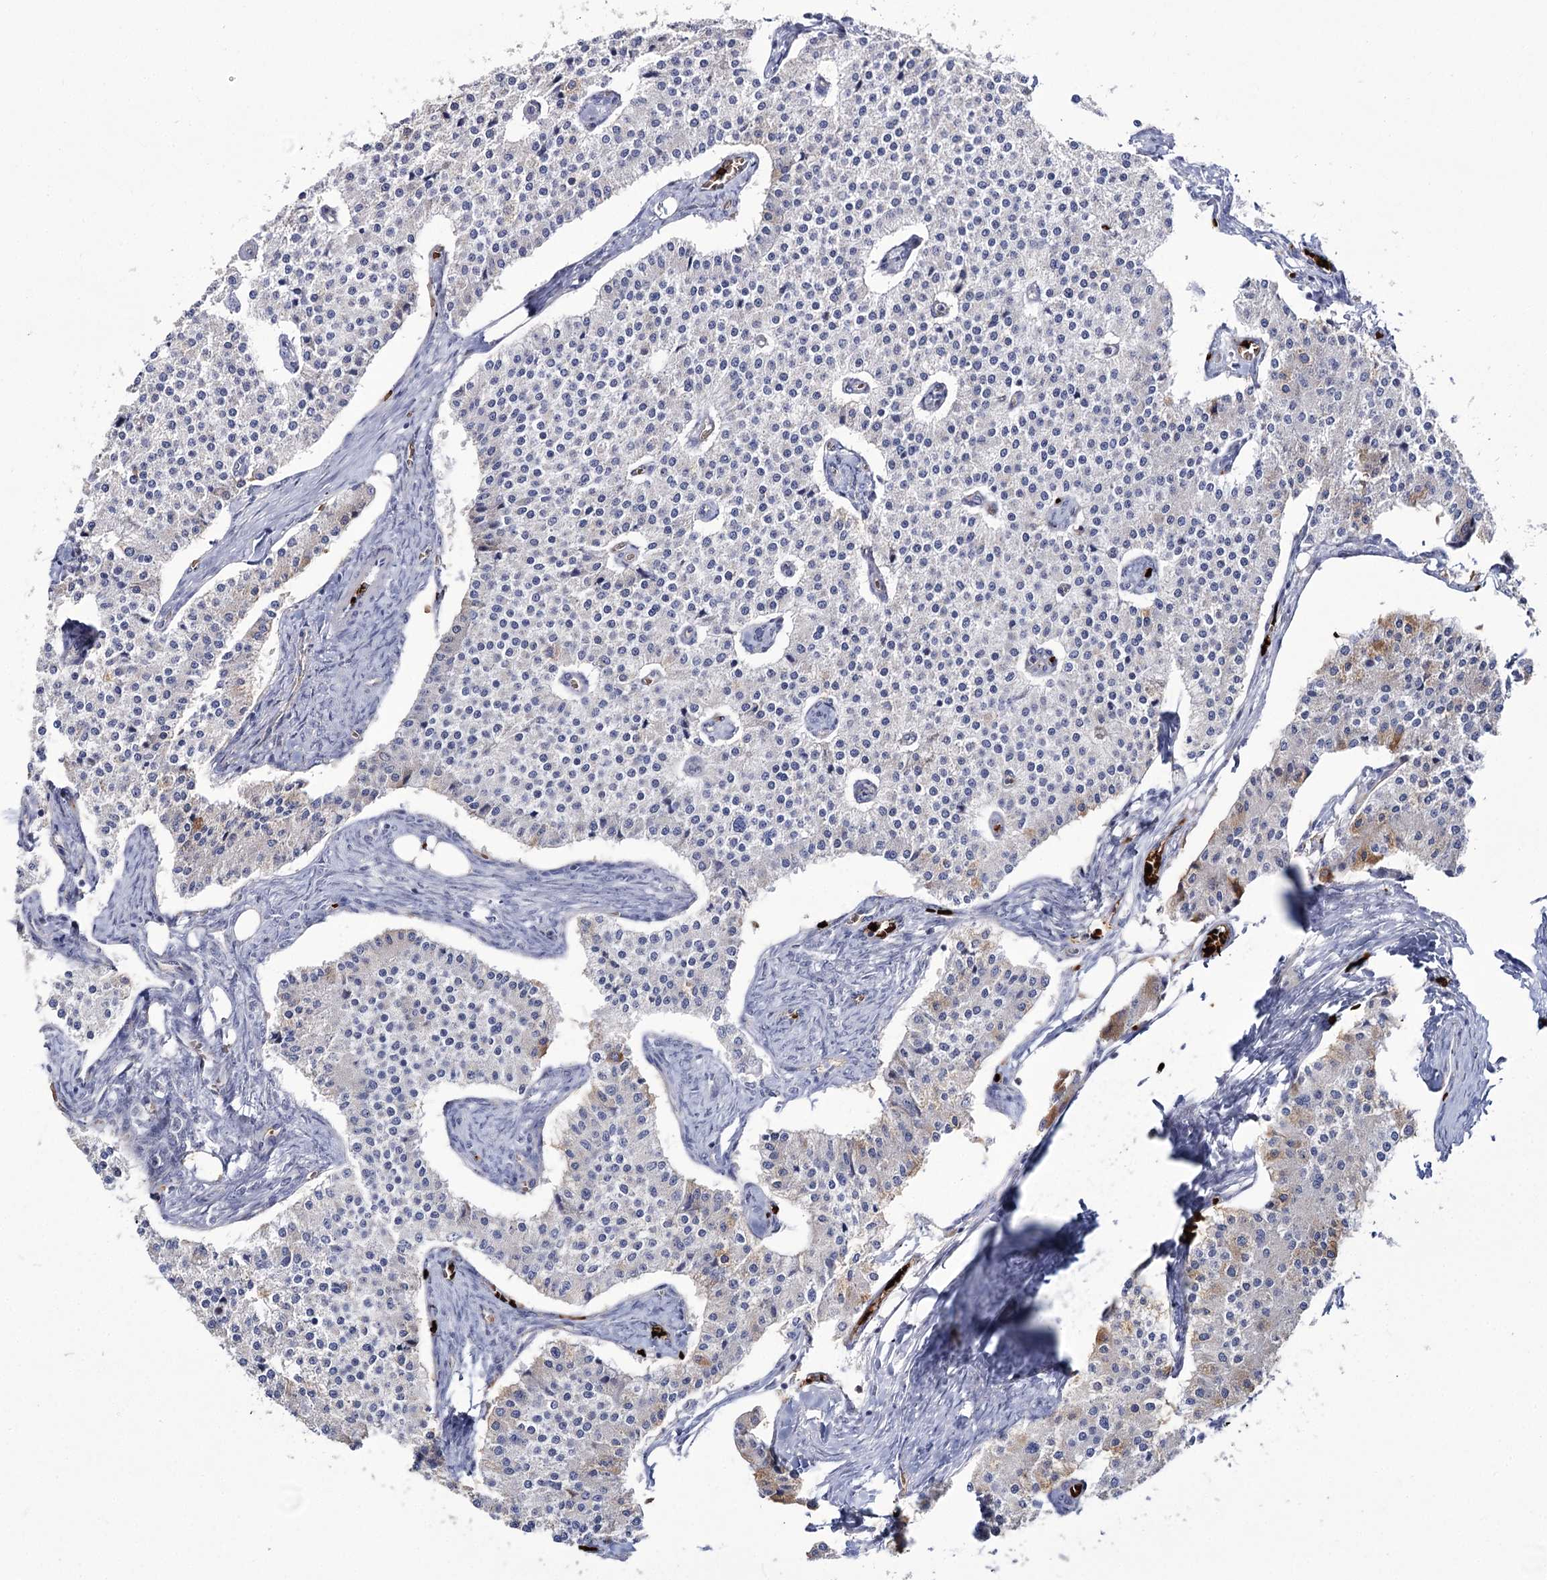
{"staining": {"intensity": "negative", "quantity": "none", "location": "none"}, "tissue": "carcinoid", "cell_type": "Tumor cells", "image_type": "cancer", "snomed": [{"axis": "morphology", "description": "Carcinoid, malignant, NOS"}, {"axis": "topography", "description": "Colon"}], "caption": "Micrograph shows no protein positivity in tumor cells of malignant carcinoid tissue.", "gene": "GBF1", "patient": {"sex": "female", "age": 52}}